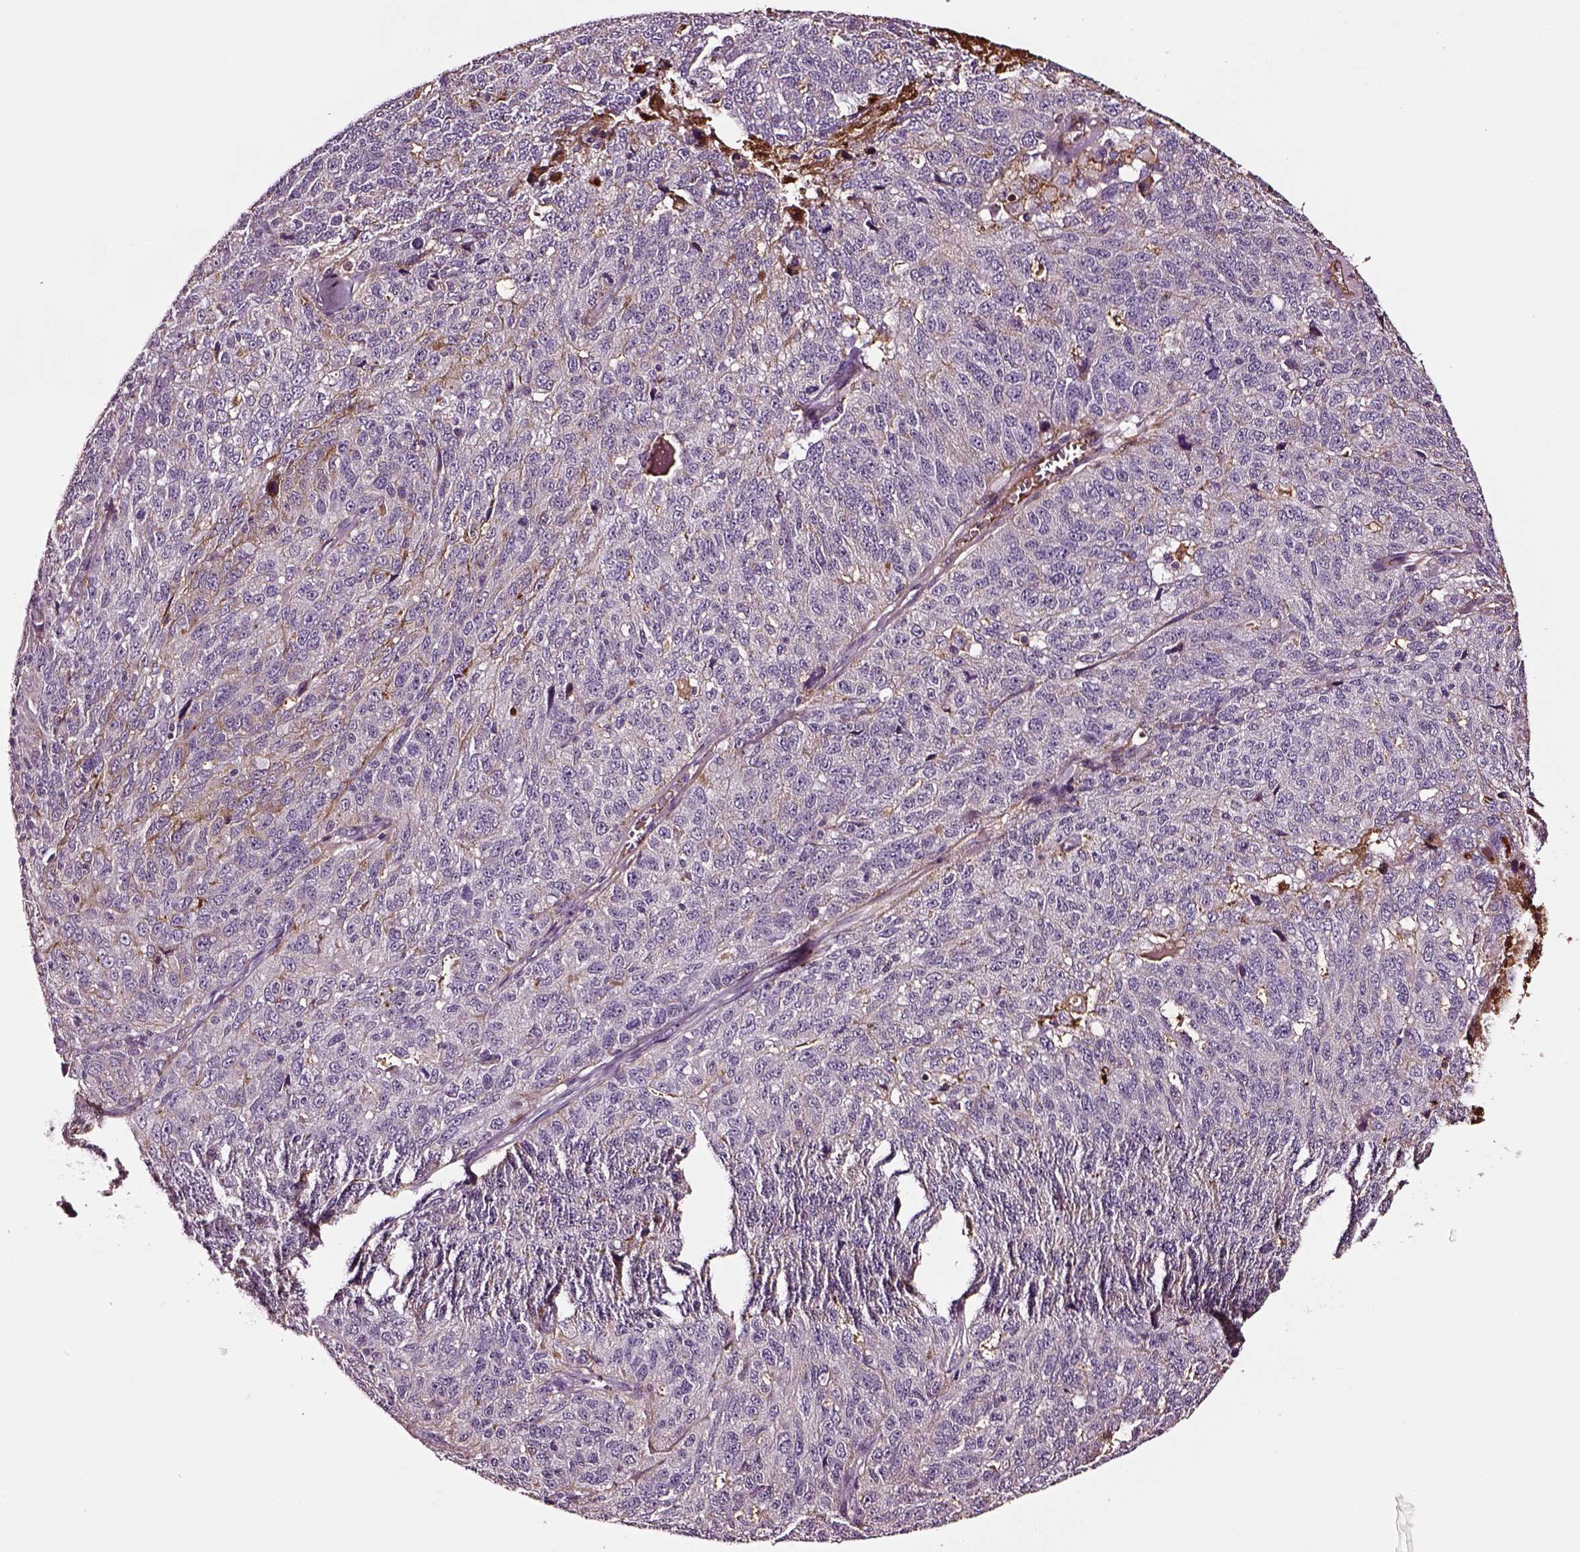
{"staining": {"intensity": "negative", "quantity": "none", "location": "none"}, "tissue": "ovarian cancer", "cell_type": "Tumor cells", "image_type": "cancer", "snomed": [{"axis": "morphology", "description": "Cystadenocarcinoma, serous, NOS"}, {"axis": "topography", "description": "Ovary"}], "caption": "Immunohistochemical staining of human ovarian cancer (serous cystadenocarcinoma) reveals no significant positivity in tumor cells. (DAB (3,3'-diaminobenzidine) IHC visualized using brightfield microscopy, high magnification).", "gene": "TF", "patient": {"sex": "female", "age": 71}}